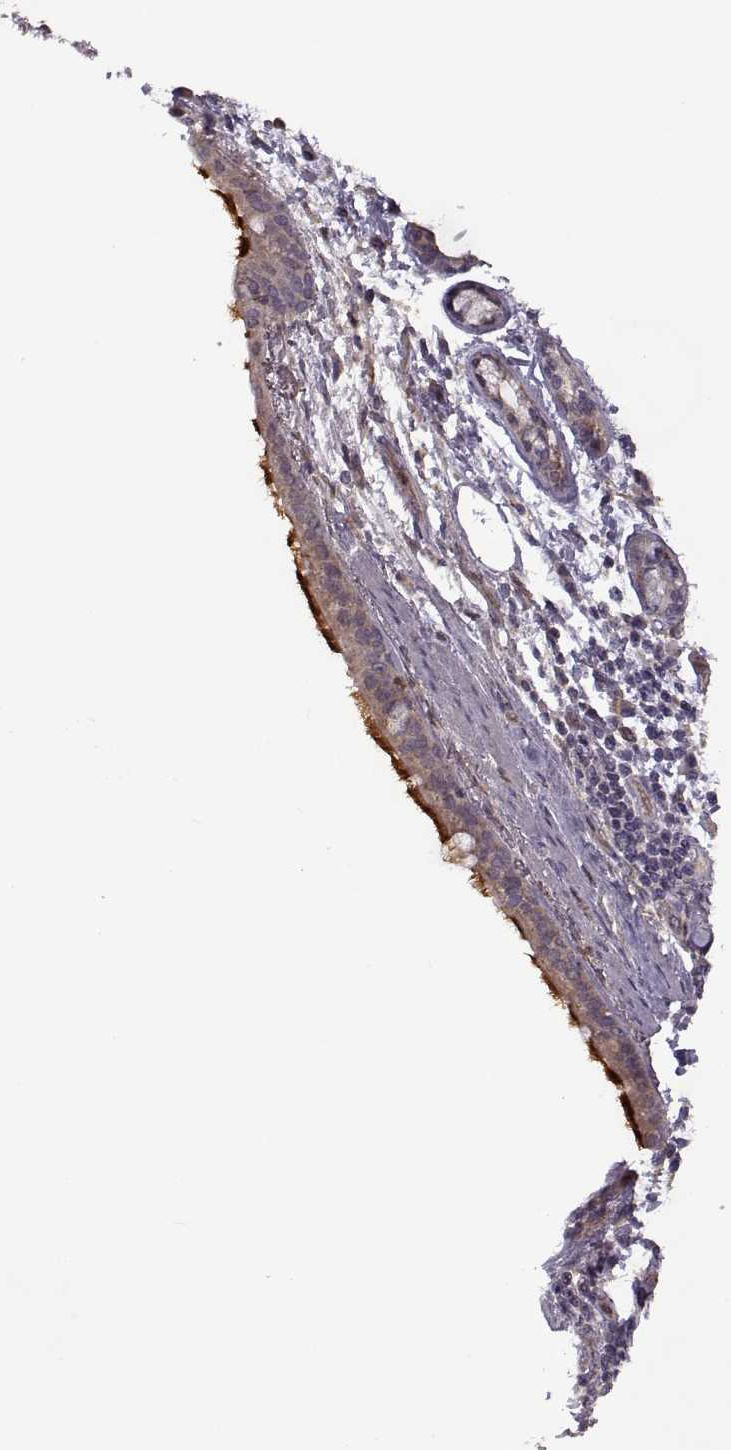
{"staining": {"intensity": "strong", "quantity": "25%-75%", "location": "cytoplasmic/membranous"}, "tissue": "bronchus", "cell_type": "Respiratory epithelial cells", "image_type": "normal", "snomed": [{"axis": "morphology", "description": "Normal tissue, NOS"}, {"axis": "morphology", "description": "Squamous cell carcinoma, NOS"}, {"axis": "topography", "description": "Bronchus"}, {"axis": "topography", "description": "Lung"}], "caption": "An IHC image of benign tissue is shown. Protein staining in brown labels strong cytoplasmic/membranous positivity in bronchus within respiratory epithelial cells. Ihc stains the protein of interest in brown and the nuclei are stained blue.", "gene": "PIERCE1", "patient": {"sex": "male", "age": 69}}